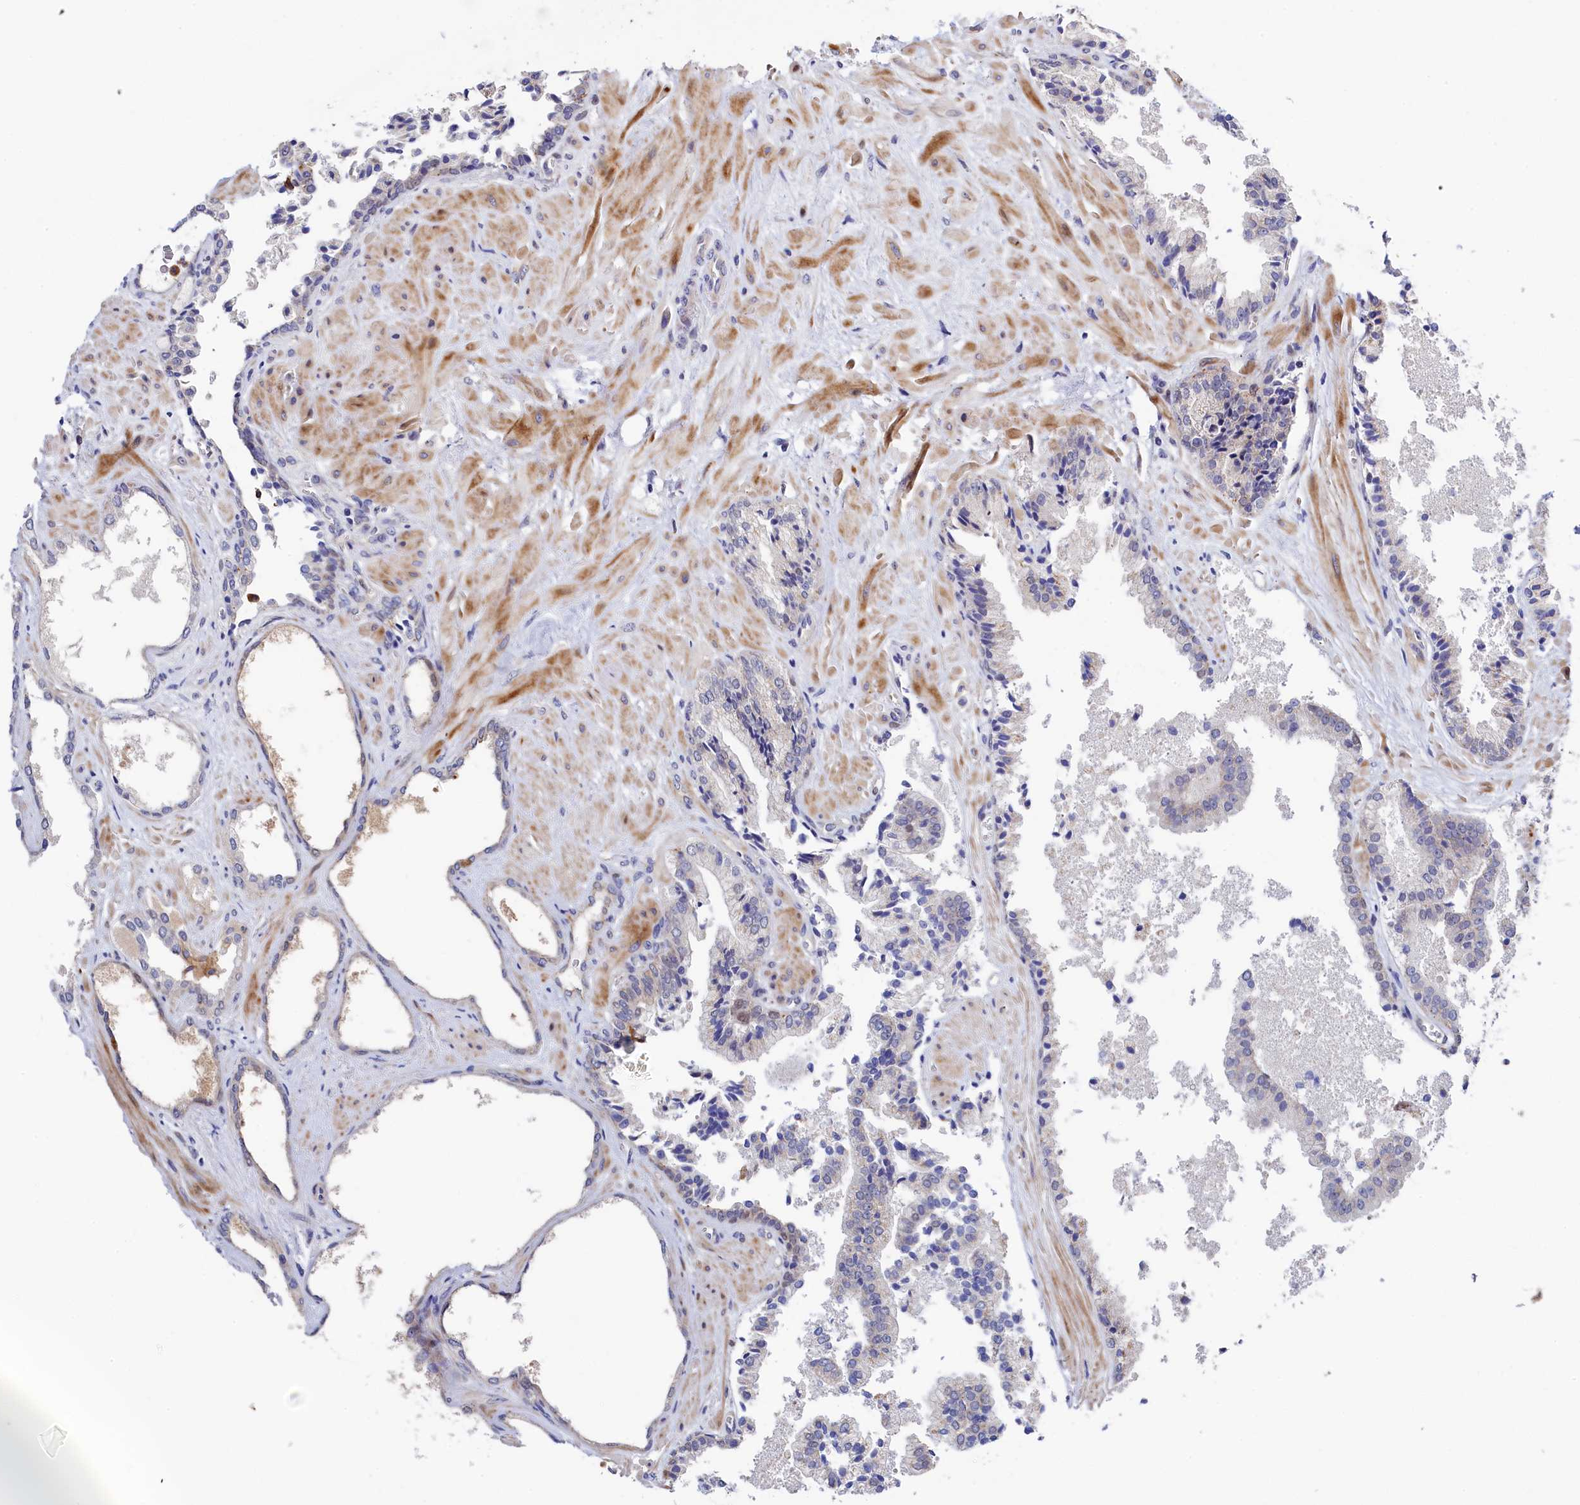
{"staining": {"intensity": "negative", "quantity": "none", "location": "none"}, "tissue": "prostate cancer", "cell_type": "Tumor cells", "image_type": "cancer", "snomed": [{"axis": "morphology", "description": "Adenocarcinoma, High grade"}, {"axis": "topography", "description": "Prostate"}], "caption": "The IHC micrograph has no significant positivity in tumor cells of prostate high-grade adenocarcinoma tissue. (Brightfield microscopy of DAB (3,3'-diaminobenzidine) immunohistochemistry at high magnification).", "gene": "PIK3C3", "patient": {"sex": "male", "age": 71}}